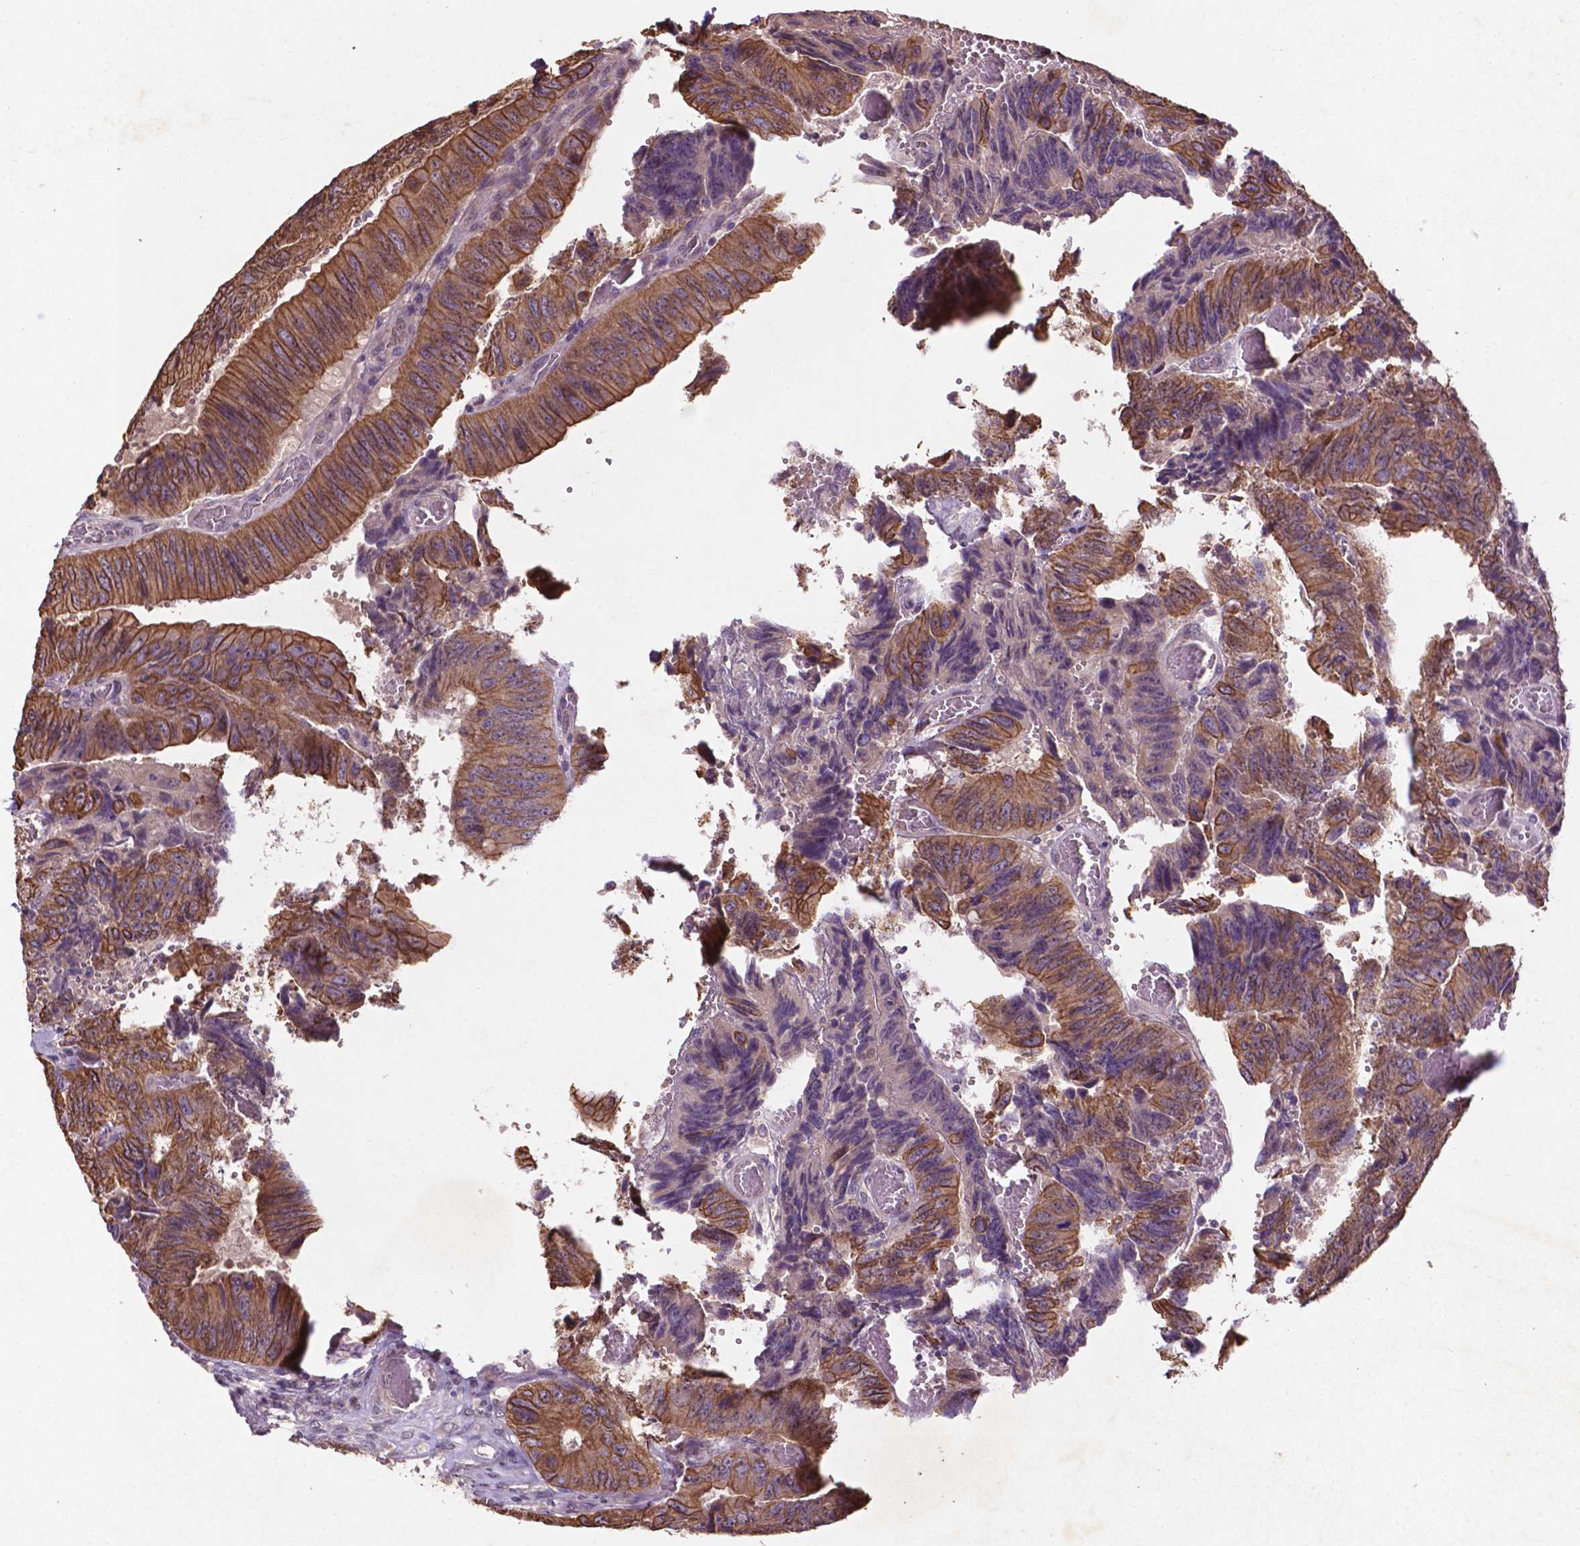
{"staining": {"intensity": "strong", "quantity": ">75%", "location": "cytoplasmic/membranous"}, "tissue": "colorectal cancer", "cell_type": "Tumor cells", "image_type": "cancer", "snomed": [{"axis": "morphology", "description": "Adenocarcinoma, NOS"}, {"axis": "topography", "description": "Colon"}], "caption": "Colorectal cancer was stained to show a protein in brown. There is high levels of strong cytoplasmic/membranous expression in approximately >75% of tumor cells.", "gene": "COQ2", "patient": {"sex": "female", "age": 84}}